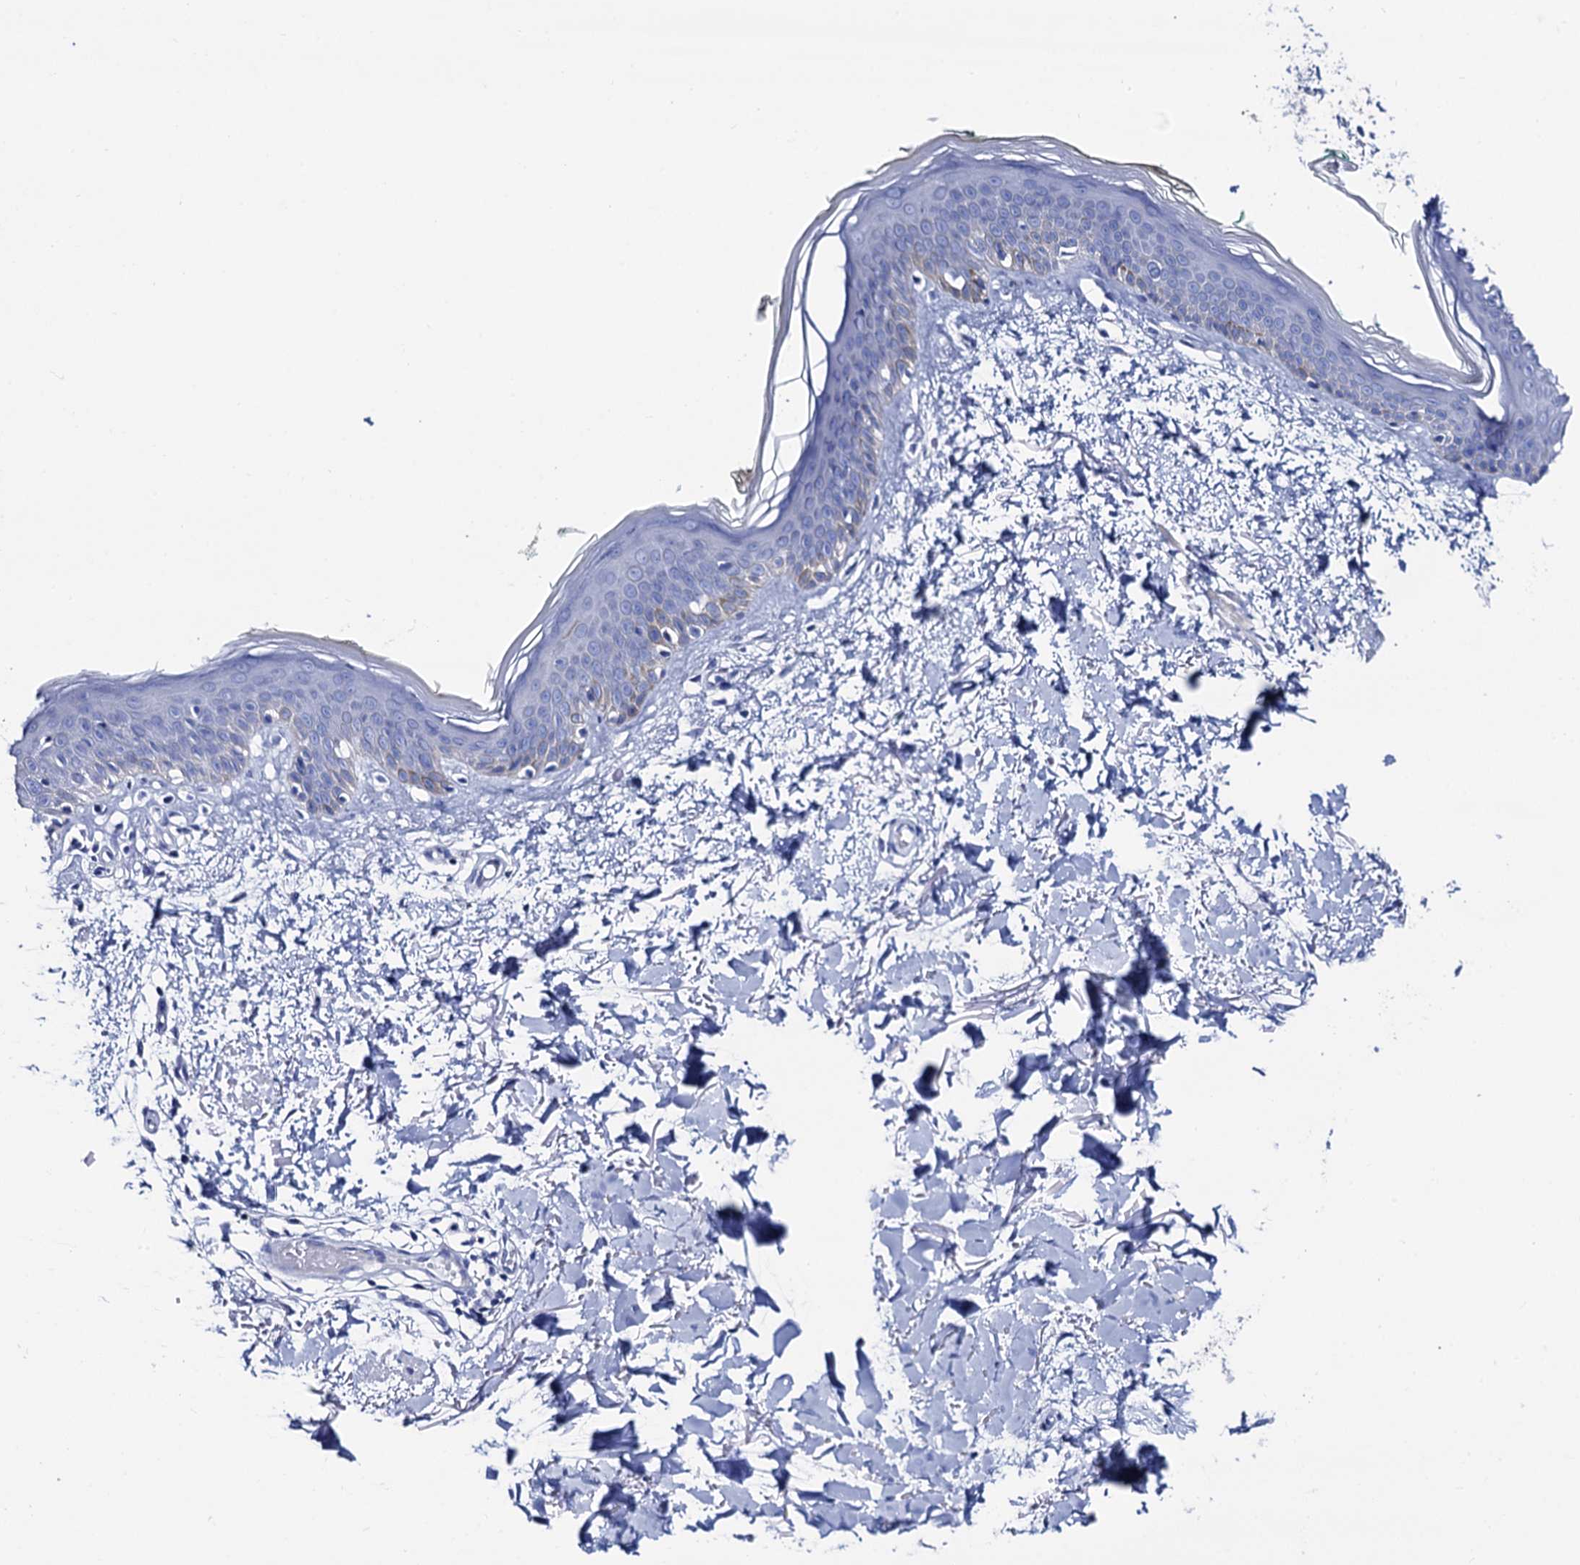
{"staining": {"intensity": "negative", "quantity": "none", "location": "none"}, "tissue": "skin", "cell_type": "Fibroblasts", "image_type": "normal", "snomed": [{"axis": "morphology", "description": "Normal tissue, NOS"}, {"axis": "topography", "description": "Skin"}], "caption": "This is a histopathology image of IHC staining of normal skin, which shows no staining in fibroblasts.", "gene": "RAB3IP", "patient": {"sex": "male", "age": 62}}